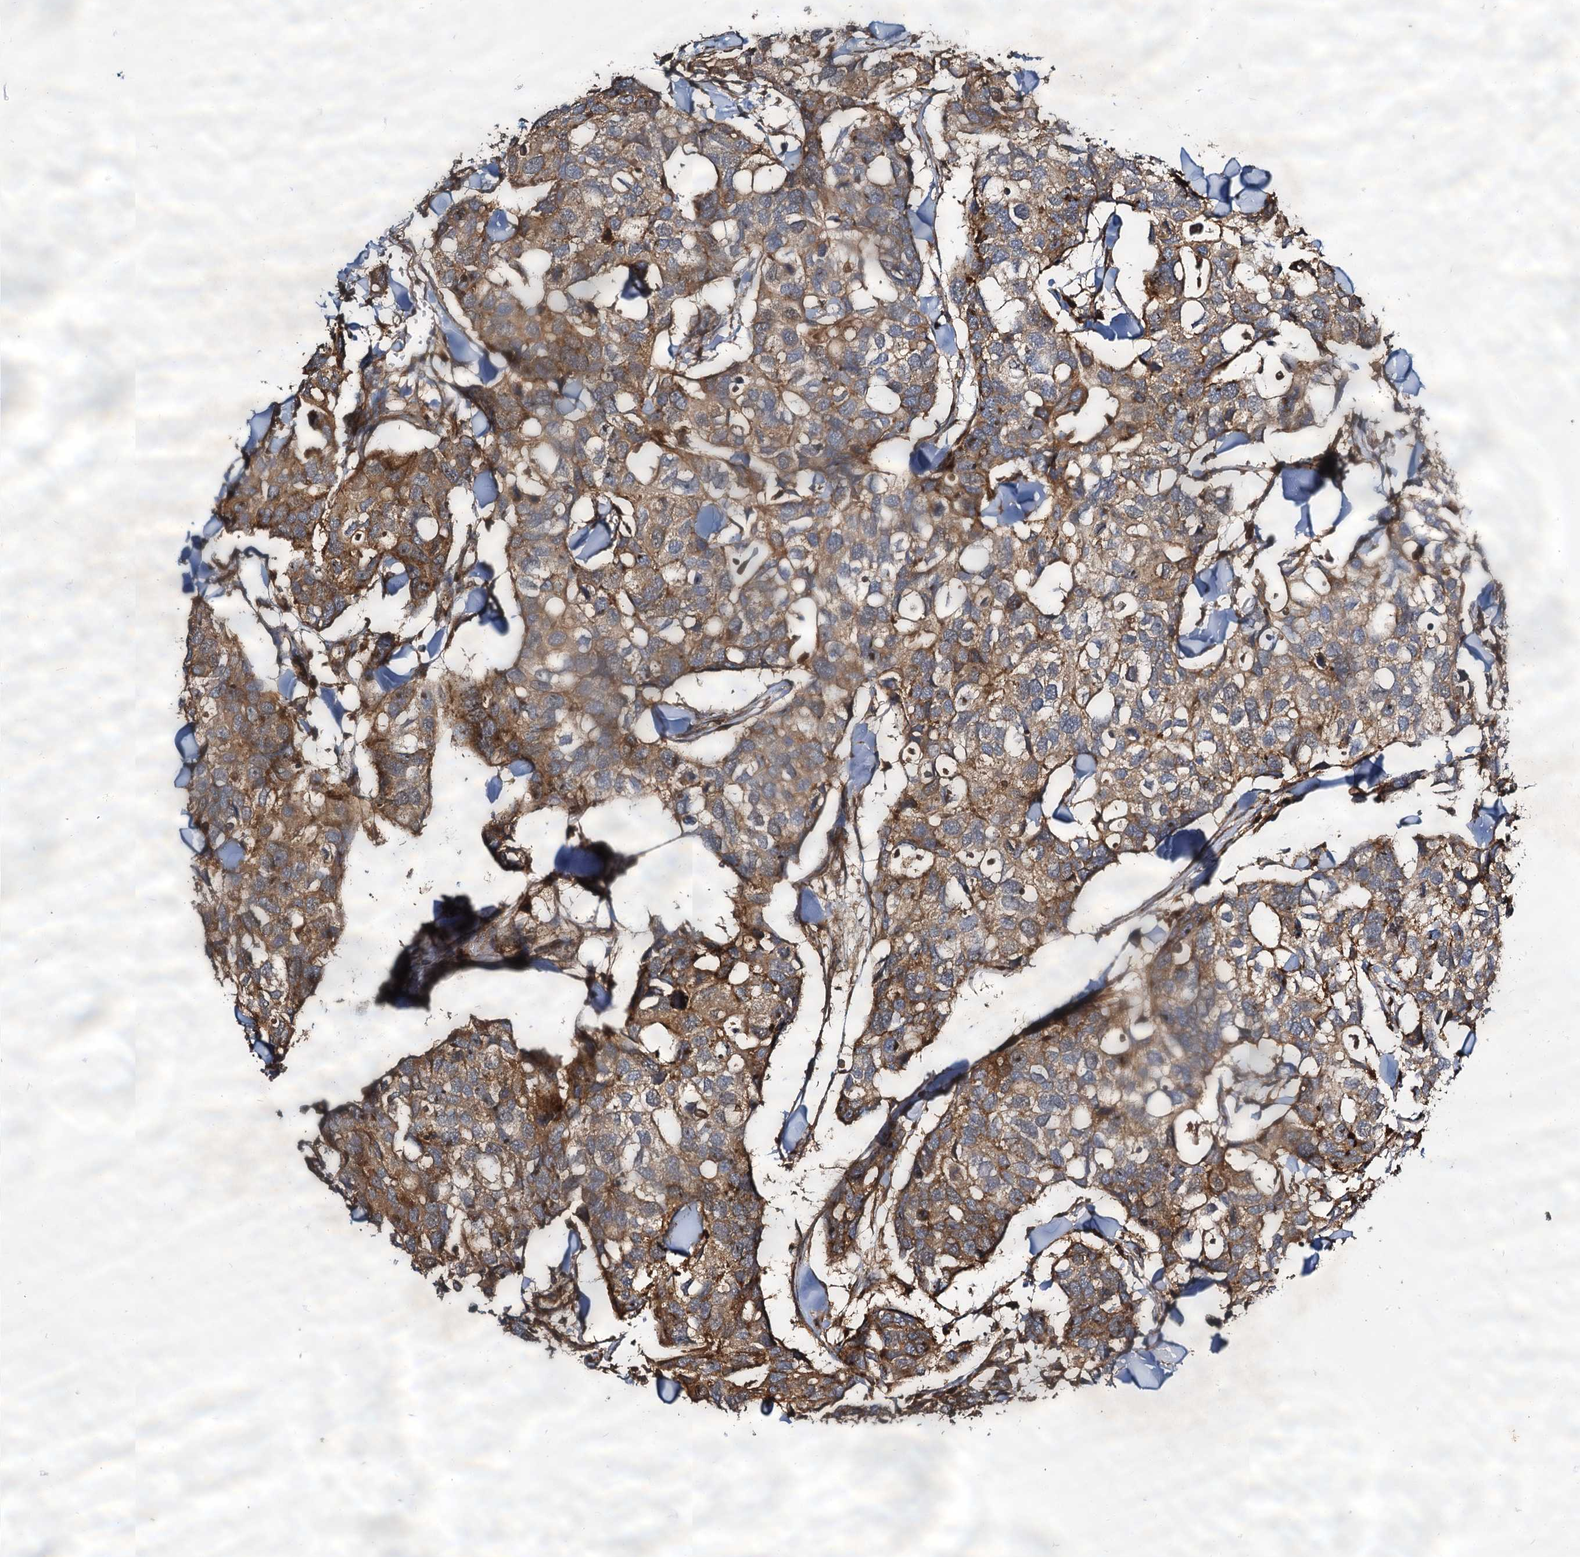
{"staining": {"intensity": "moderate", "quantity": ">75%", "location": "cytoplasmic/membranous"}, "tissue": "breast cancer", "cell_type": "Tumor cells", "image_type": "cancer", "snomed": [{"axis": "morphology", "description": "Duct carcinoma"}, {"axis": "topography", "description": "Breast"}], "caption": "Immunohistochemical staining of human intraductal carcinoma (breast) demonstrates medium levels of moderate cytoplasmic/membranous protein positivity in about >75% of tumor cells.", "gene": "WDR73", "patient": {"sex": "female", "age": 83}}